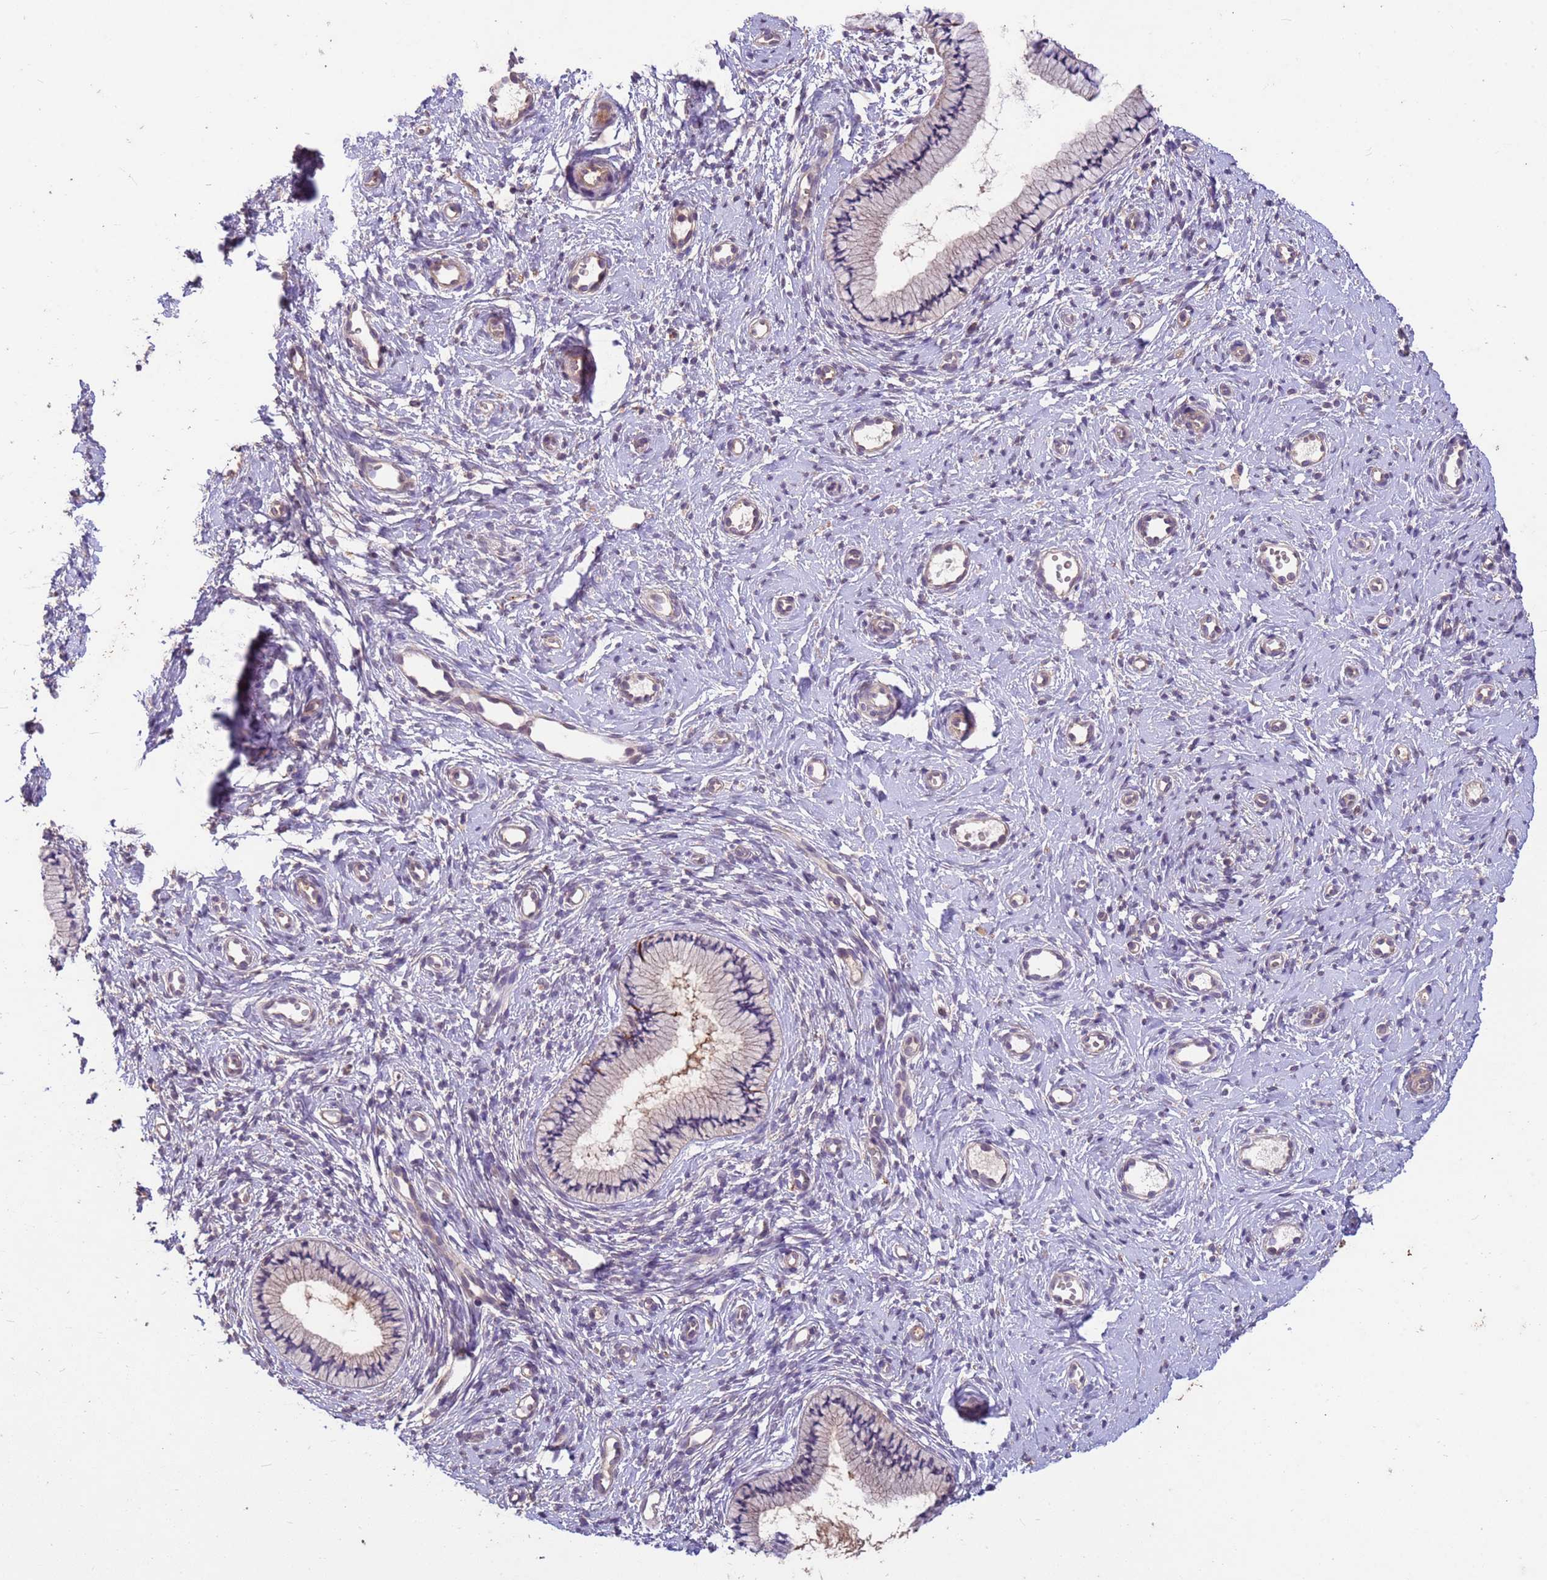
{"staining": {"intensity": "weak", "quantity": "<25%", "location": "cytoplasmic/membranous"}, "tissue": "cervix", "cell_type": "Glandular cells", "image_type": "normal", "snomed": [{"axis": "morphology", "description": "Normal tissue, NOS"}, {"axis": "topography", "description": "Cervix"}], "caption": "An immunohistochemistry (IHC) micrograph of normal cervix is shown. There is no staining in glandular cells of cervix.", "gene": "PPP2CA", "patient": {"sex": "female", "age": 57}}